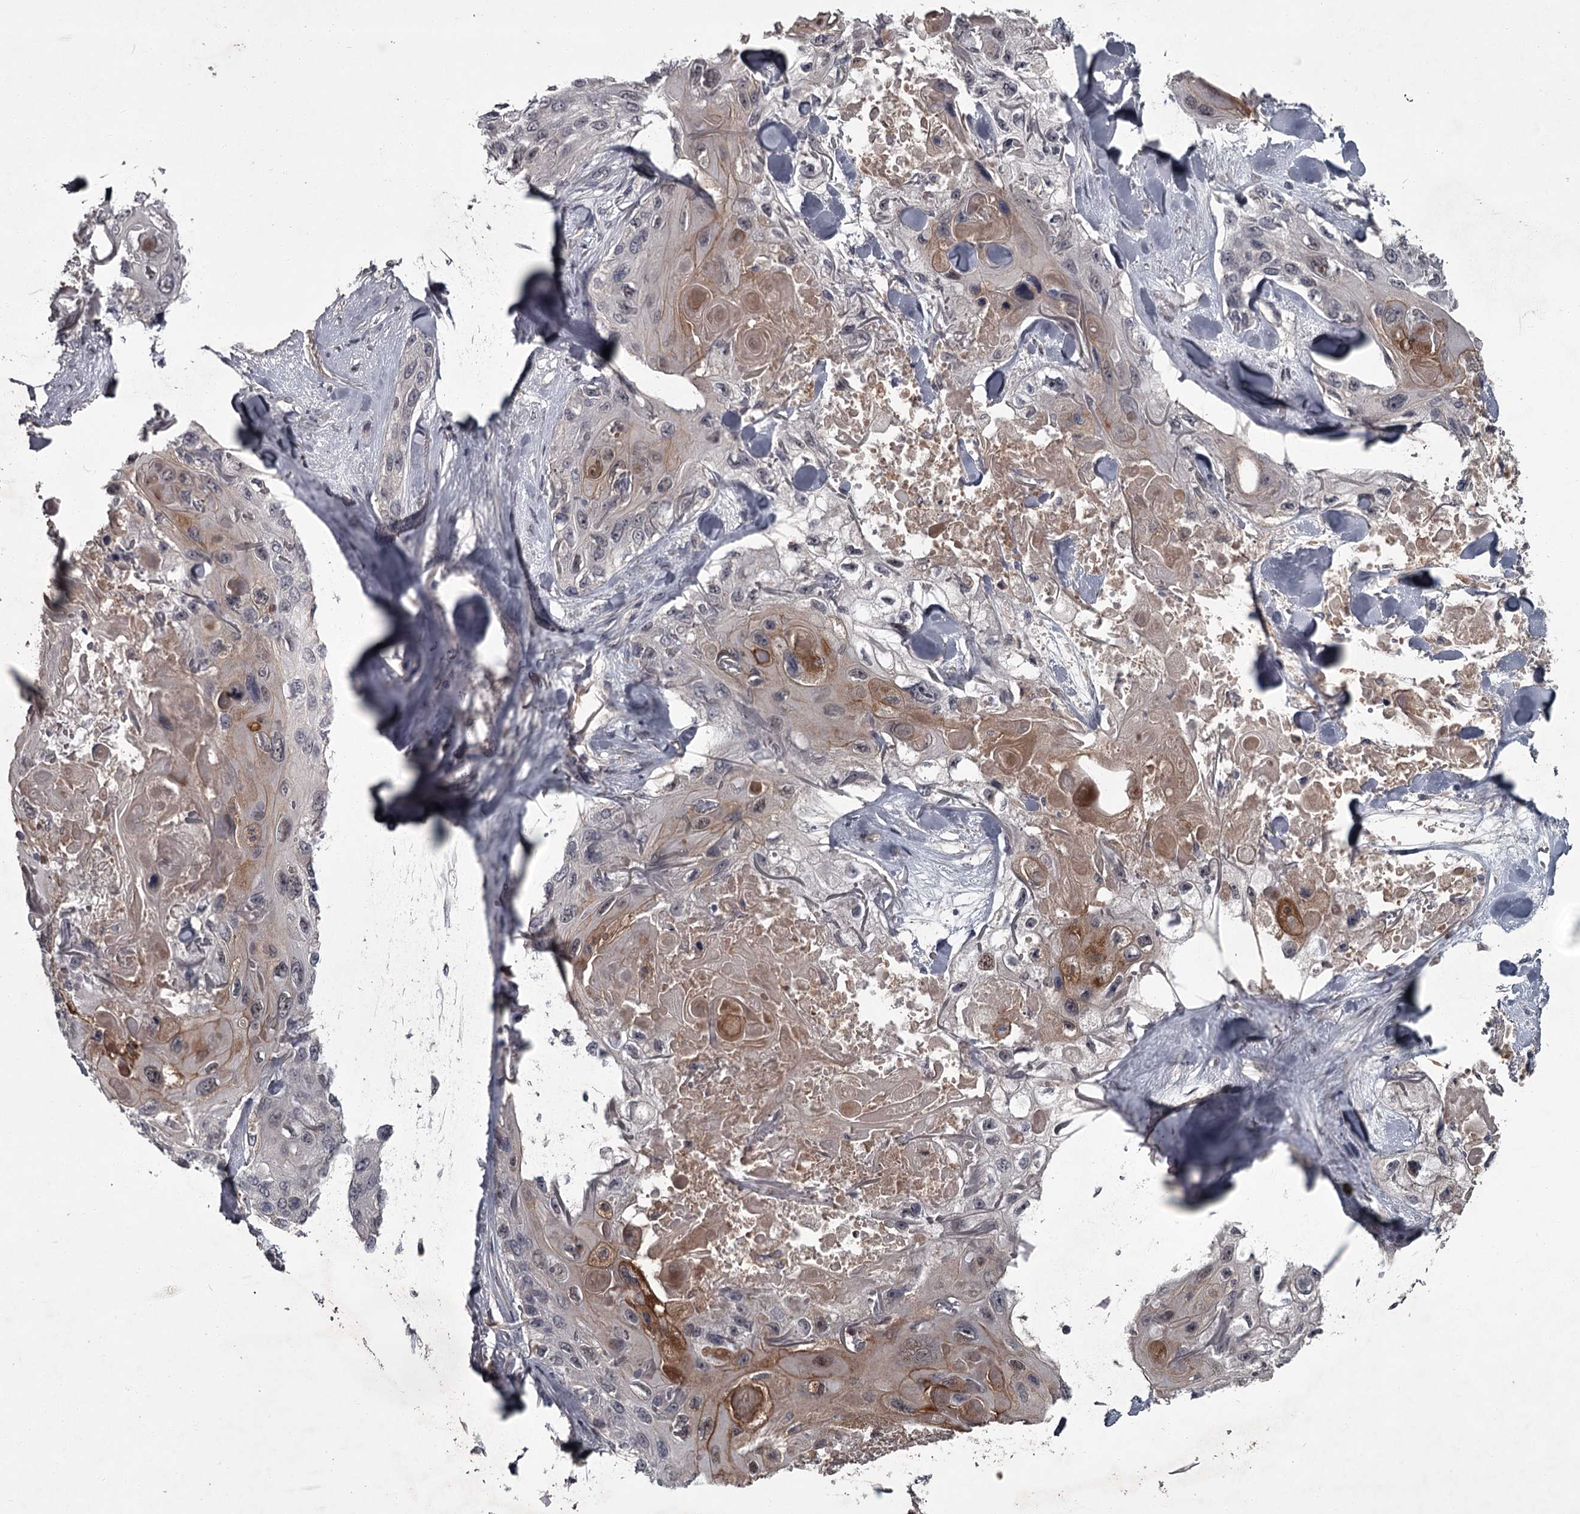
{"staining": {"intensity": "moderate", "quantity": "<25%", "location": "cytoplasmic/membranous"}, "tissue": "skin cancer", "cell_type": "Tumor cells", "image_type": "cancer", "snomed": [{"axis": "morphology", "description": "Normal tissue, NOS"}, {"axis": "morphology", "description": "Squamous cell carcinoma, NOS"}, {"axis": "topography", "description": "Skin"}], "caption": "Immunohistochemical staining of squamous cell carcinoma (skin) displays moderate cytoplasmic/membranous protein positivity in about <25% of tumor cells.", "gene": "FLVCR2", "patient": {"sex": "male", "age": 72}}